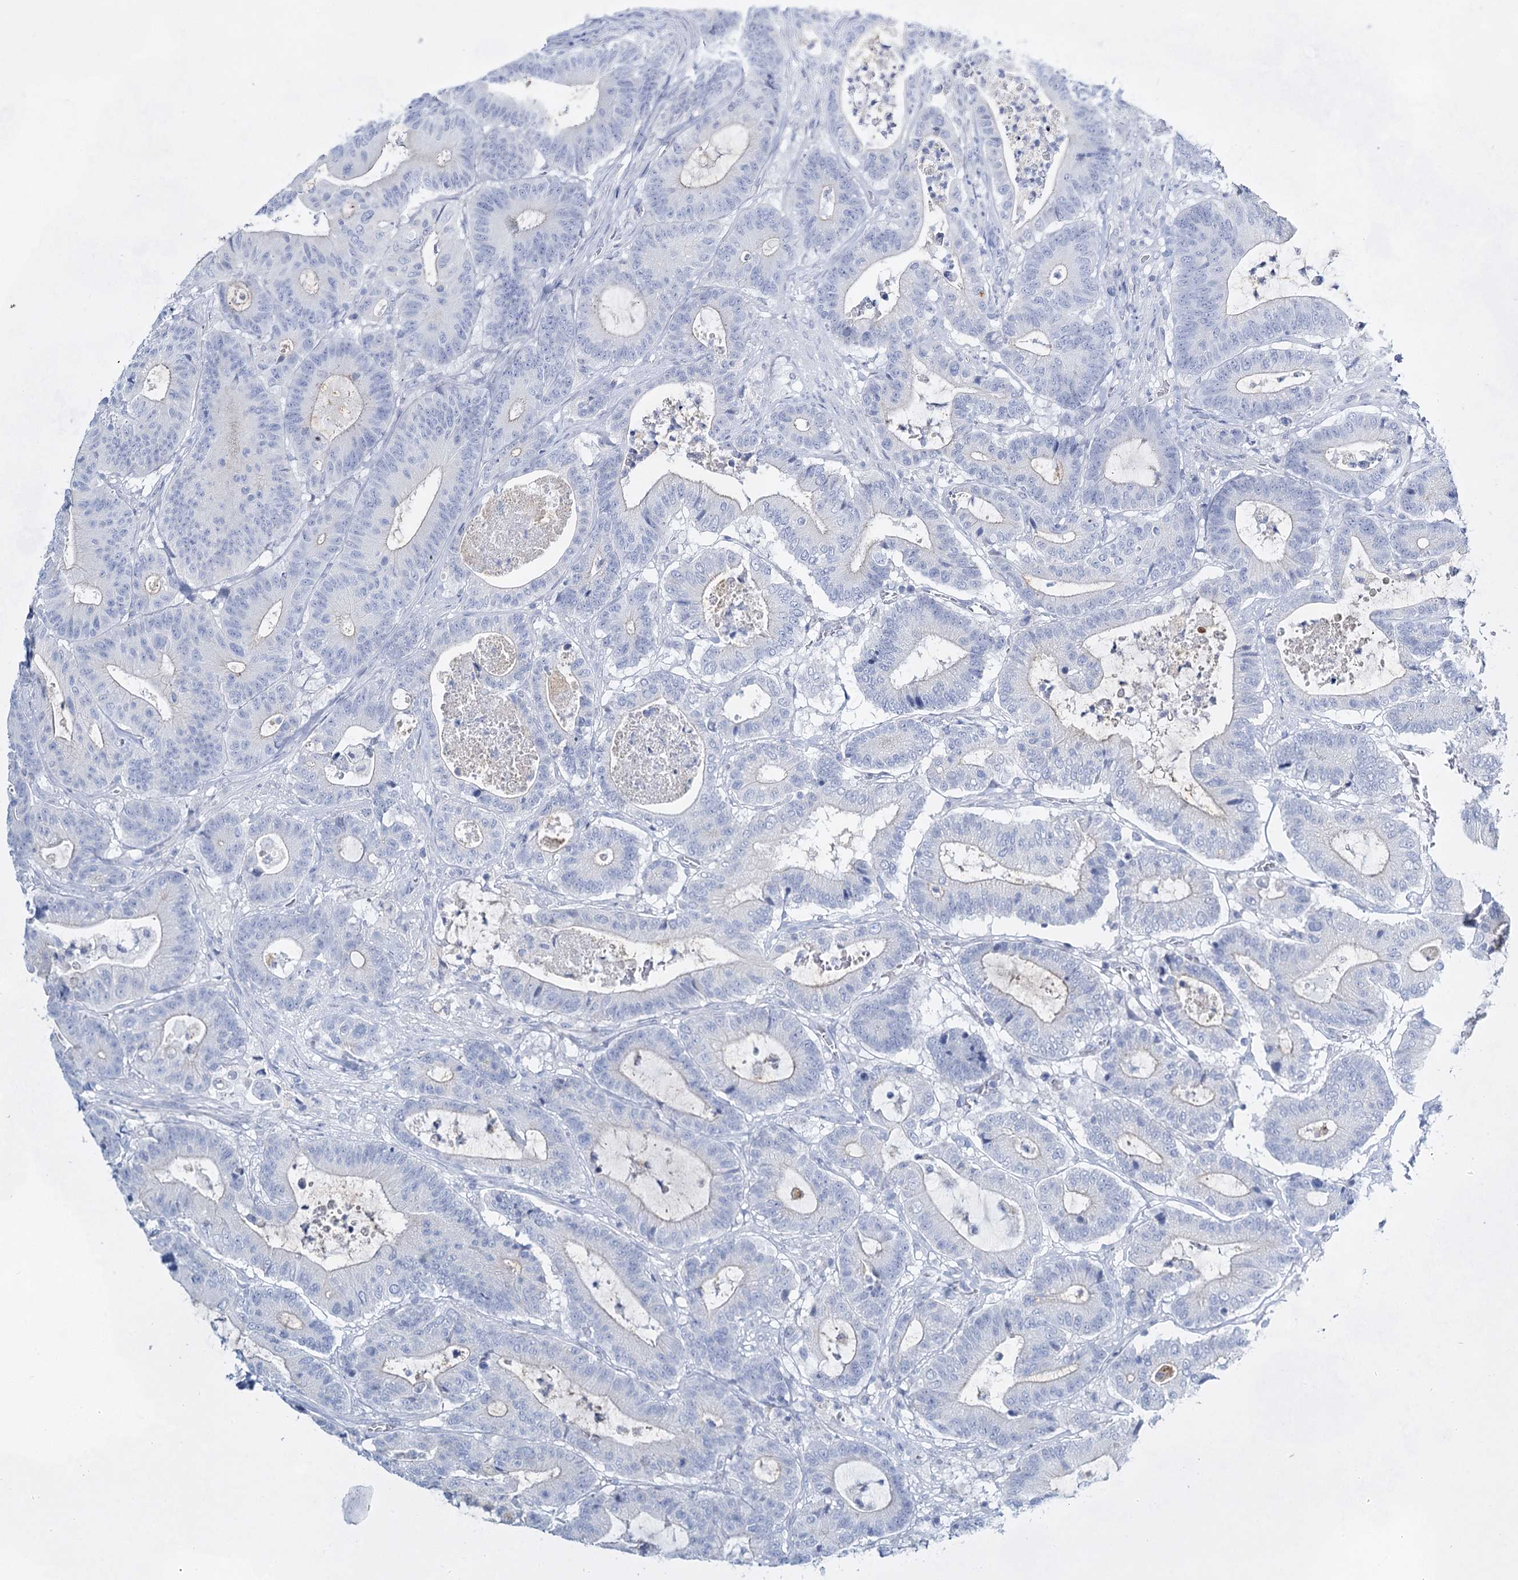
{"staining": {"intensity": "negative", "quantity": "none", "location": "none"}, "tissue": "colorectal cancer", "cell_type": "Tumor cells", "image_type": "cancer", "snomed": [{"axis": "morphology", "description": "Adenocarcinoma, NOS"}, {"axis": "topography", "description": "Colon"}], "caption": "DAB immunohistochemical staining of human colorectal cancer (adenocarcinoma) shows no significant staining in tumor cells.", "gene": "SLC17A2", "patient": {"sex": "female", "age": 84}}